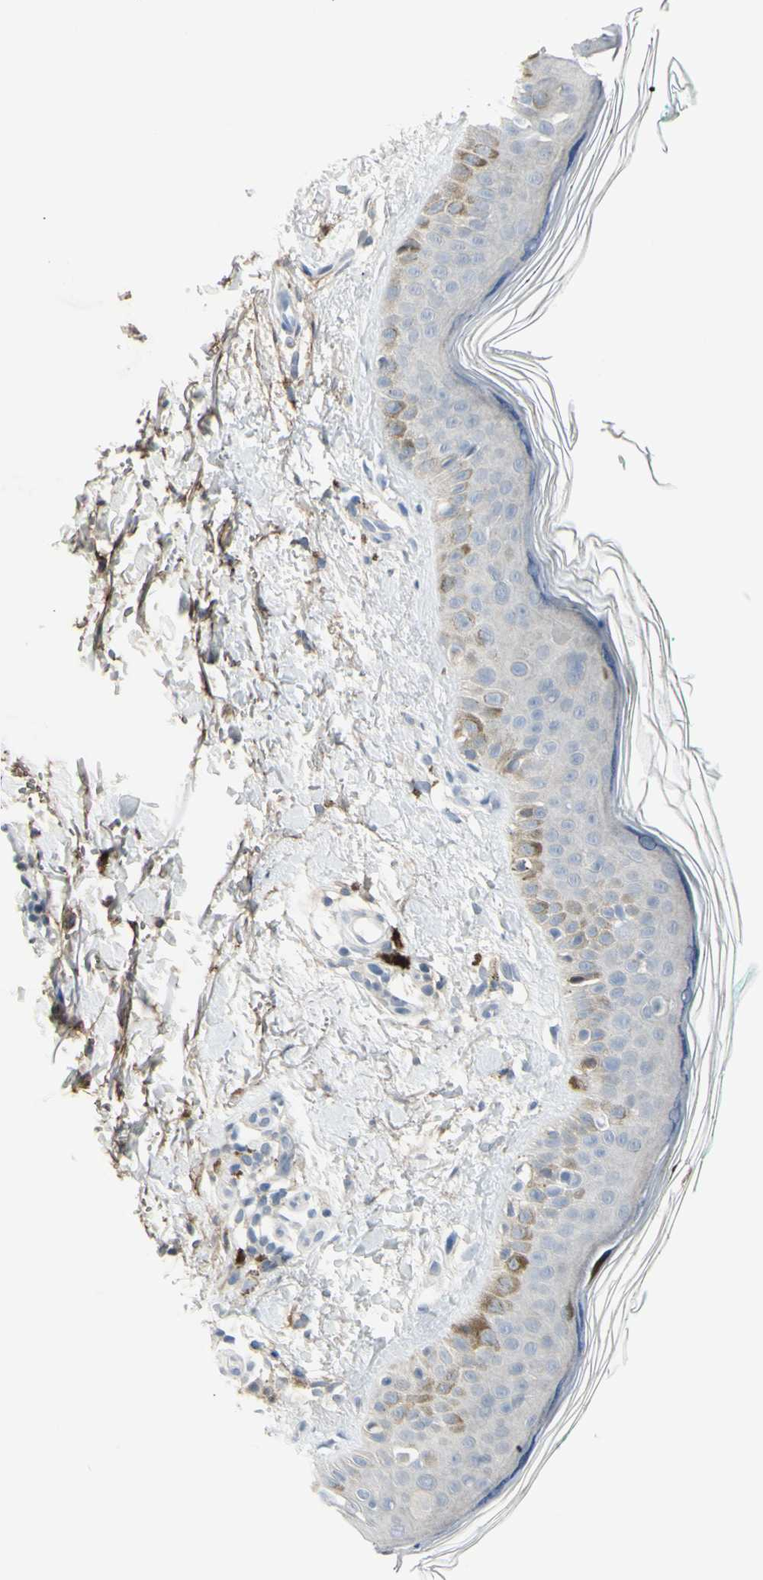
{"staining": {"intensity": "negative", "quantity": "none", "location": "none"}, "tissue": "skin", "cell_type": "Fibroblasts", "image_type": "normal", "snomed": [{"axis": "morphology", "description": "Normal tissue, NOS"}, {"axis": "topography", "description": "Skin"}], "caption": "Image shows no significant protein staining in fibroblasts of benign skin.", "gene": "ETNK1", "patient": {"sex": "male", "age": 71}}